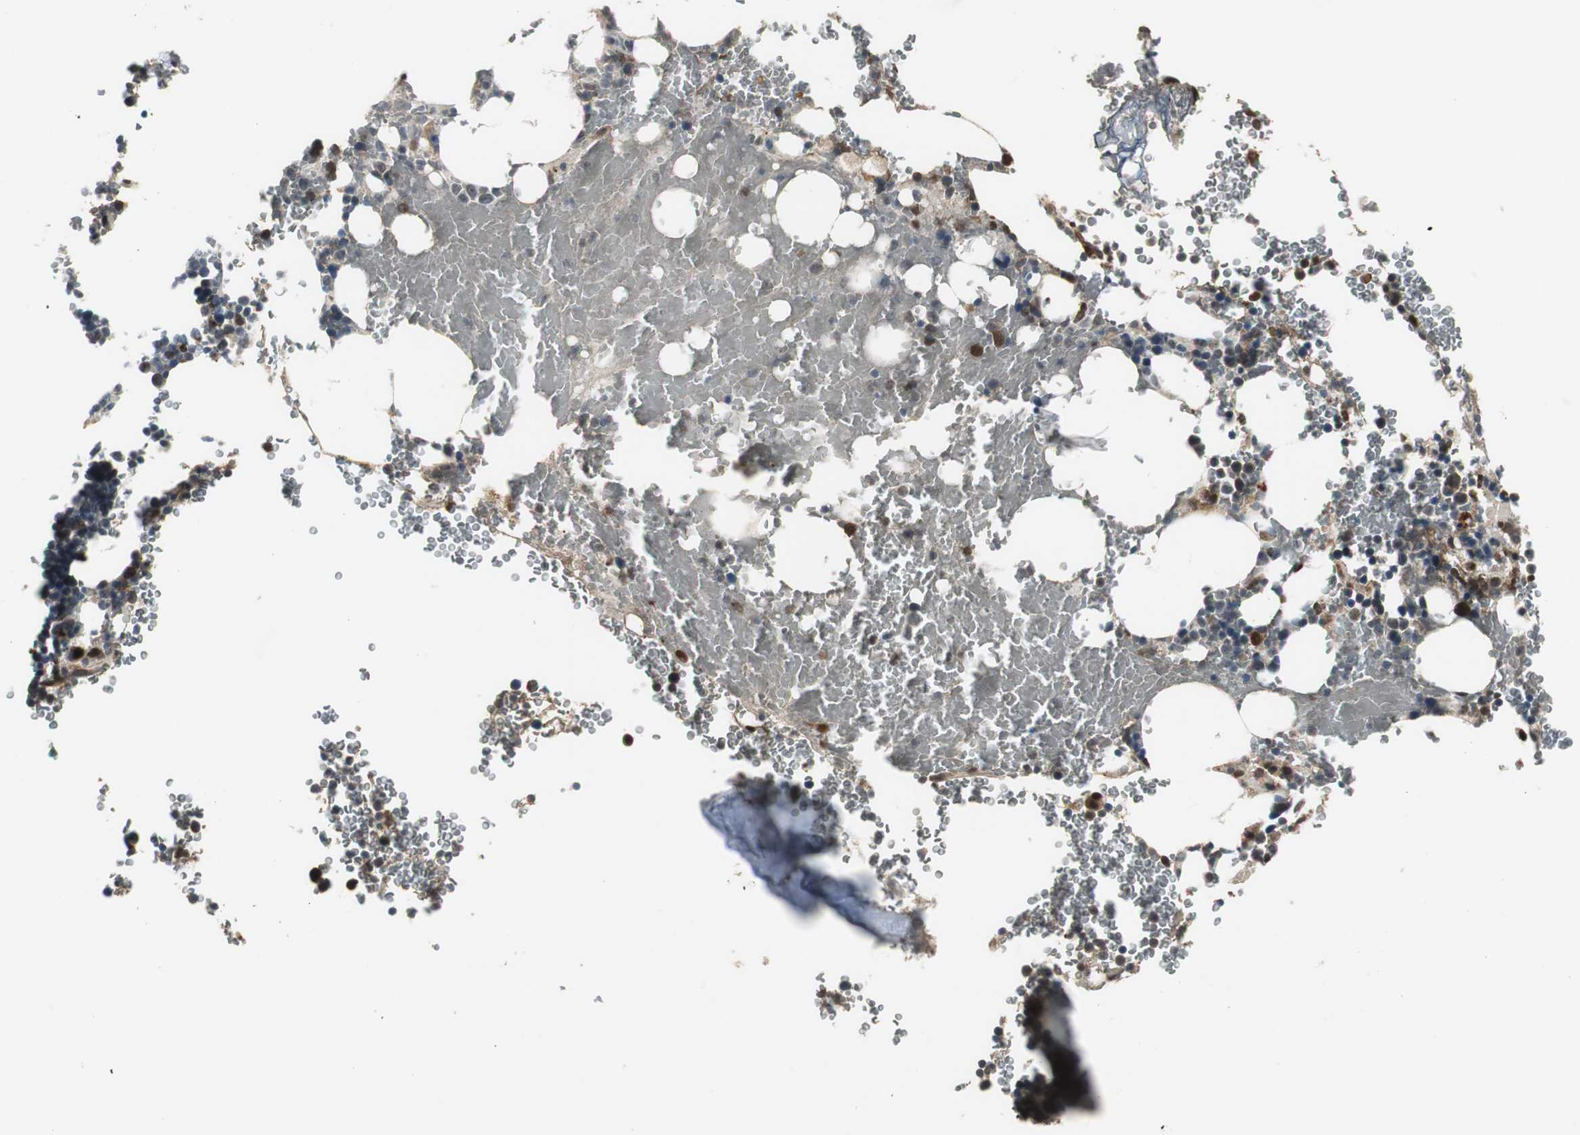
{"staining": {"intensity": "strong", "quantity": "25%-75%", "location": "nuclear"}, "tissue": "bone marrow", "cell_type": "Hematopoietic cells", "image_type": "normal", "snomed": [{"axis": "morphology", "description": "Normal tissue, NOS"}, {"axis": "topography", "description": "Bone marrow"}], "caption": "Bone marrow stained with DAB IHC exhibits high levels of strong nuclear staining in approximately 25%-75% of hematopoietic cells.", "gene": "FHL2", "patient": {"sex": "female", "age": 73}}